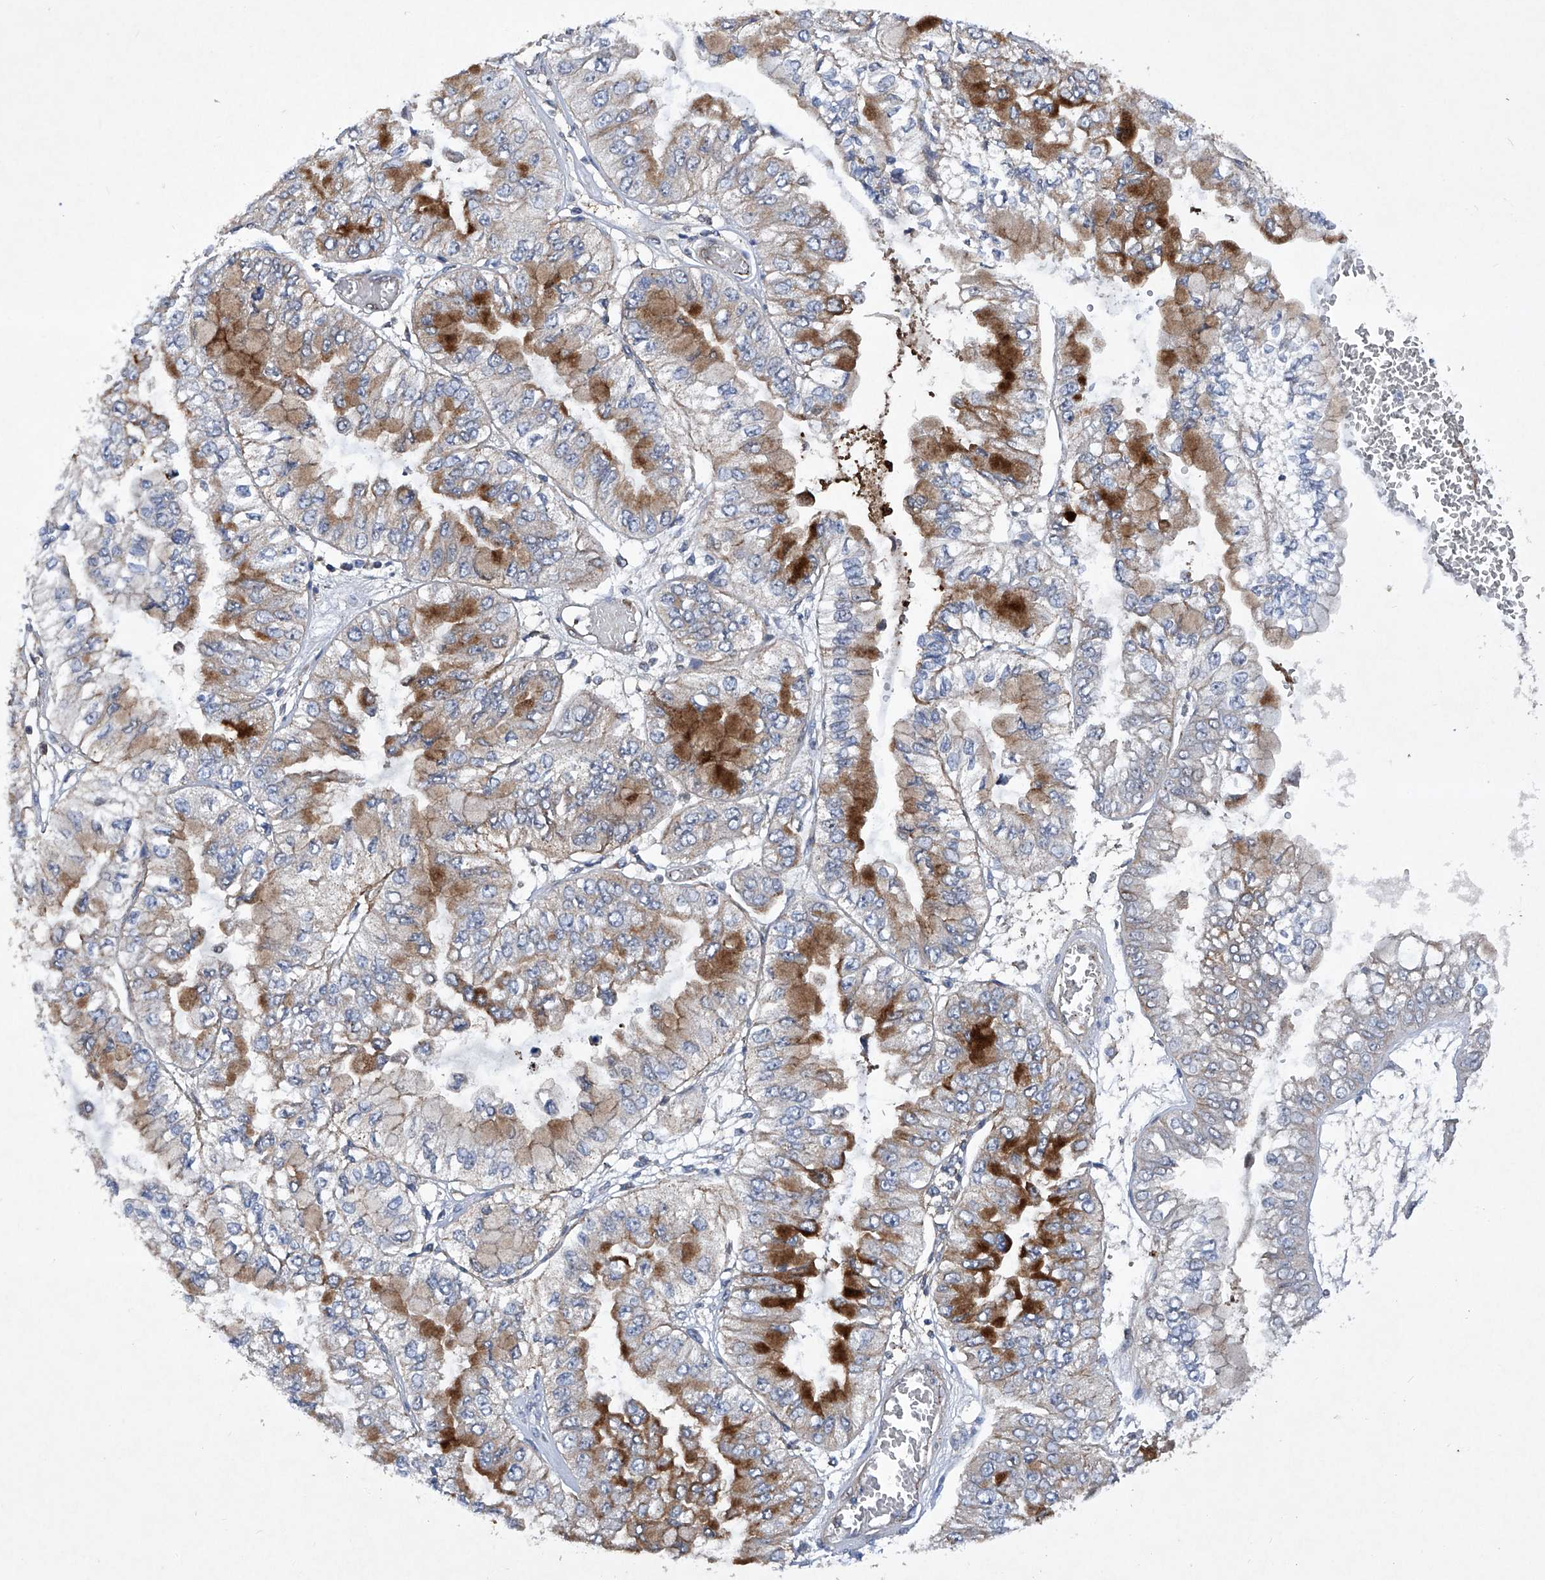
{"staining": {"intensity": "strong", "quantity": "<25%", "location": "cytoplasmic/membranous"}, "tissue": "liver cancer", "cell_type": "Tumor cells", "image_type": "cancer", "snomed": [{"axis": "morphology", "description": "Cholangiocarcinoma"}, {"axis": "topography", "description": "Liver"}], "caption": "Brown immunohistochemical staining in human liver cholangiocarcinoma displays strong cytoplasmic/membranous staining in approximately <25% of tumor cells.", "gene": "CISH", "patient": {"sex": "female", "age": 79}}